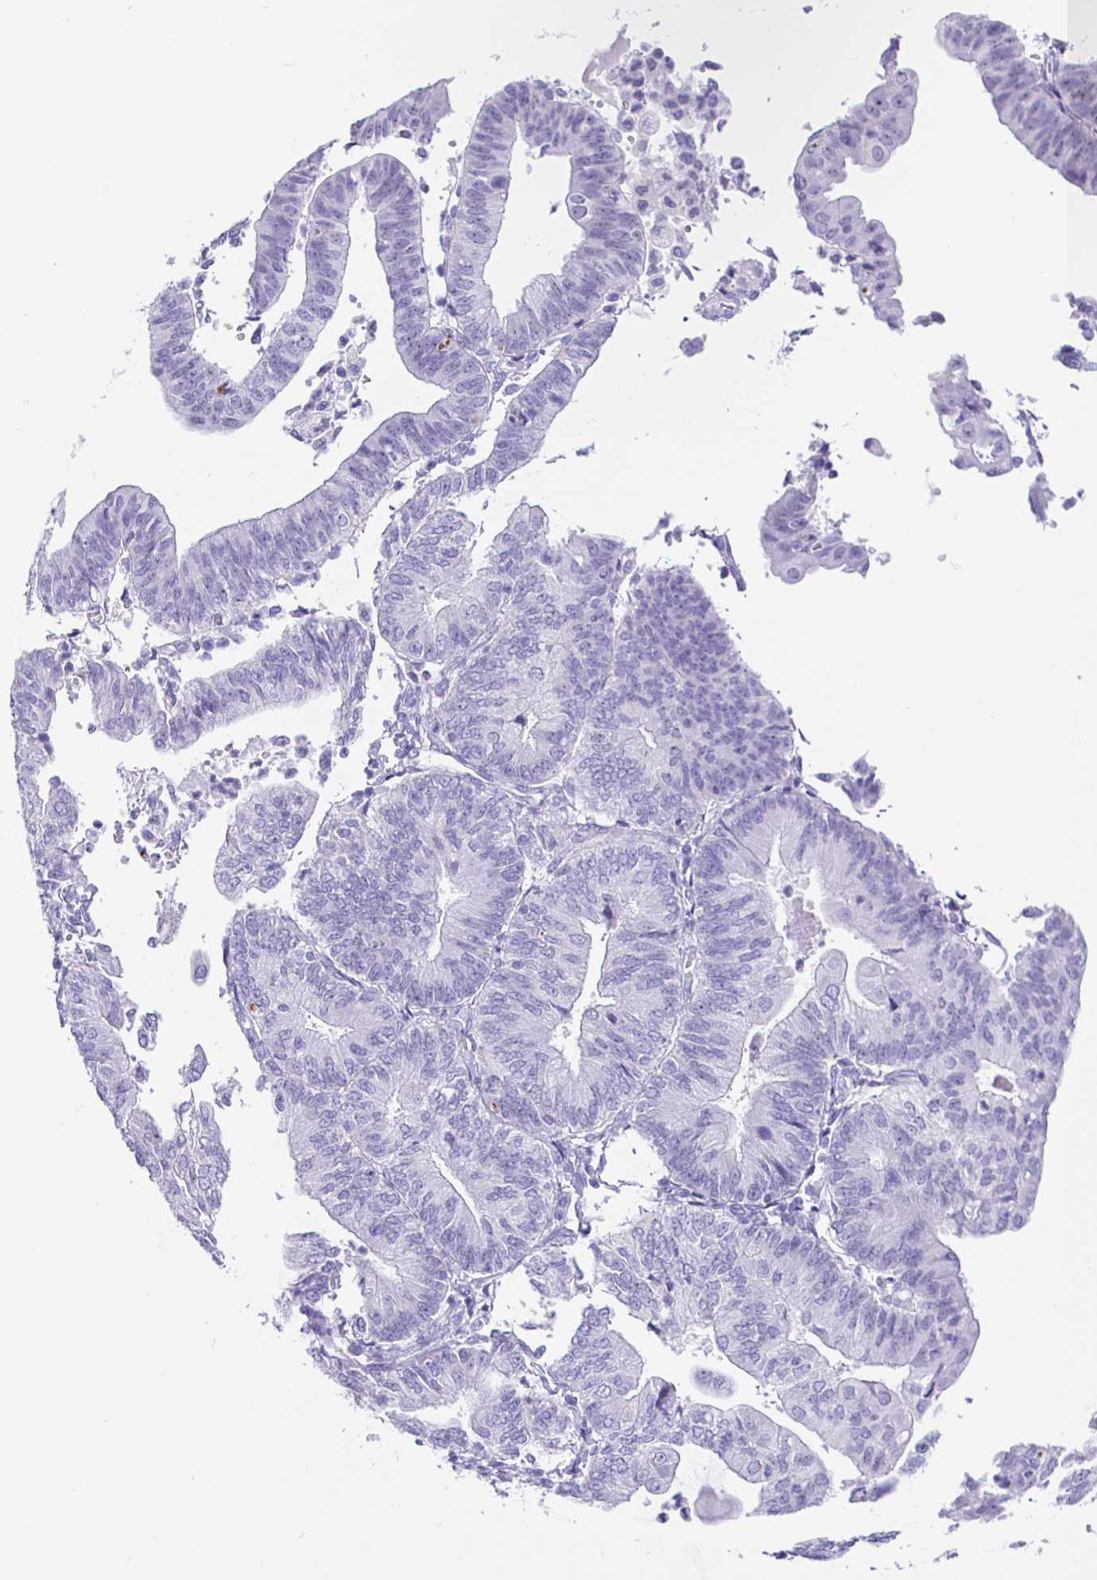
{"staining": {"intensity": "negative", "quantity": "none", "location": "none"}, "tissue": "endometrial cancer", "cell_type": "Tumor cells", "image_type": "cancer", "snomed": [{"axis": "morphology", "description": "Adenocarcinoma, NOS"}, {"axis": "topography", "description": "Endometrium"}], "caption": "A photomicrograph of human endometrial cancer is negative for staining in tumor cells.", "gene": "PRAMEF19", "patient": {"sex": "female", "age": 65}}